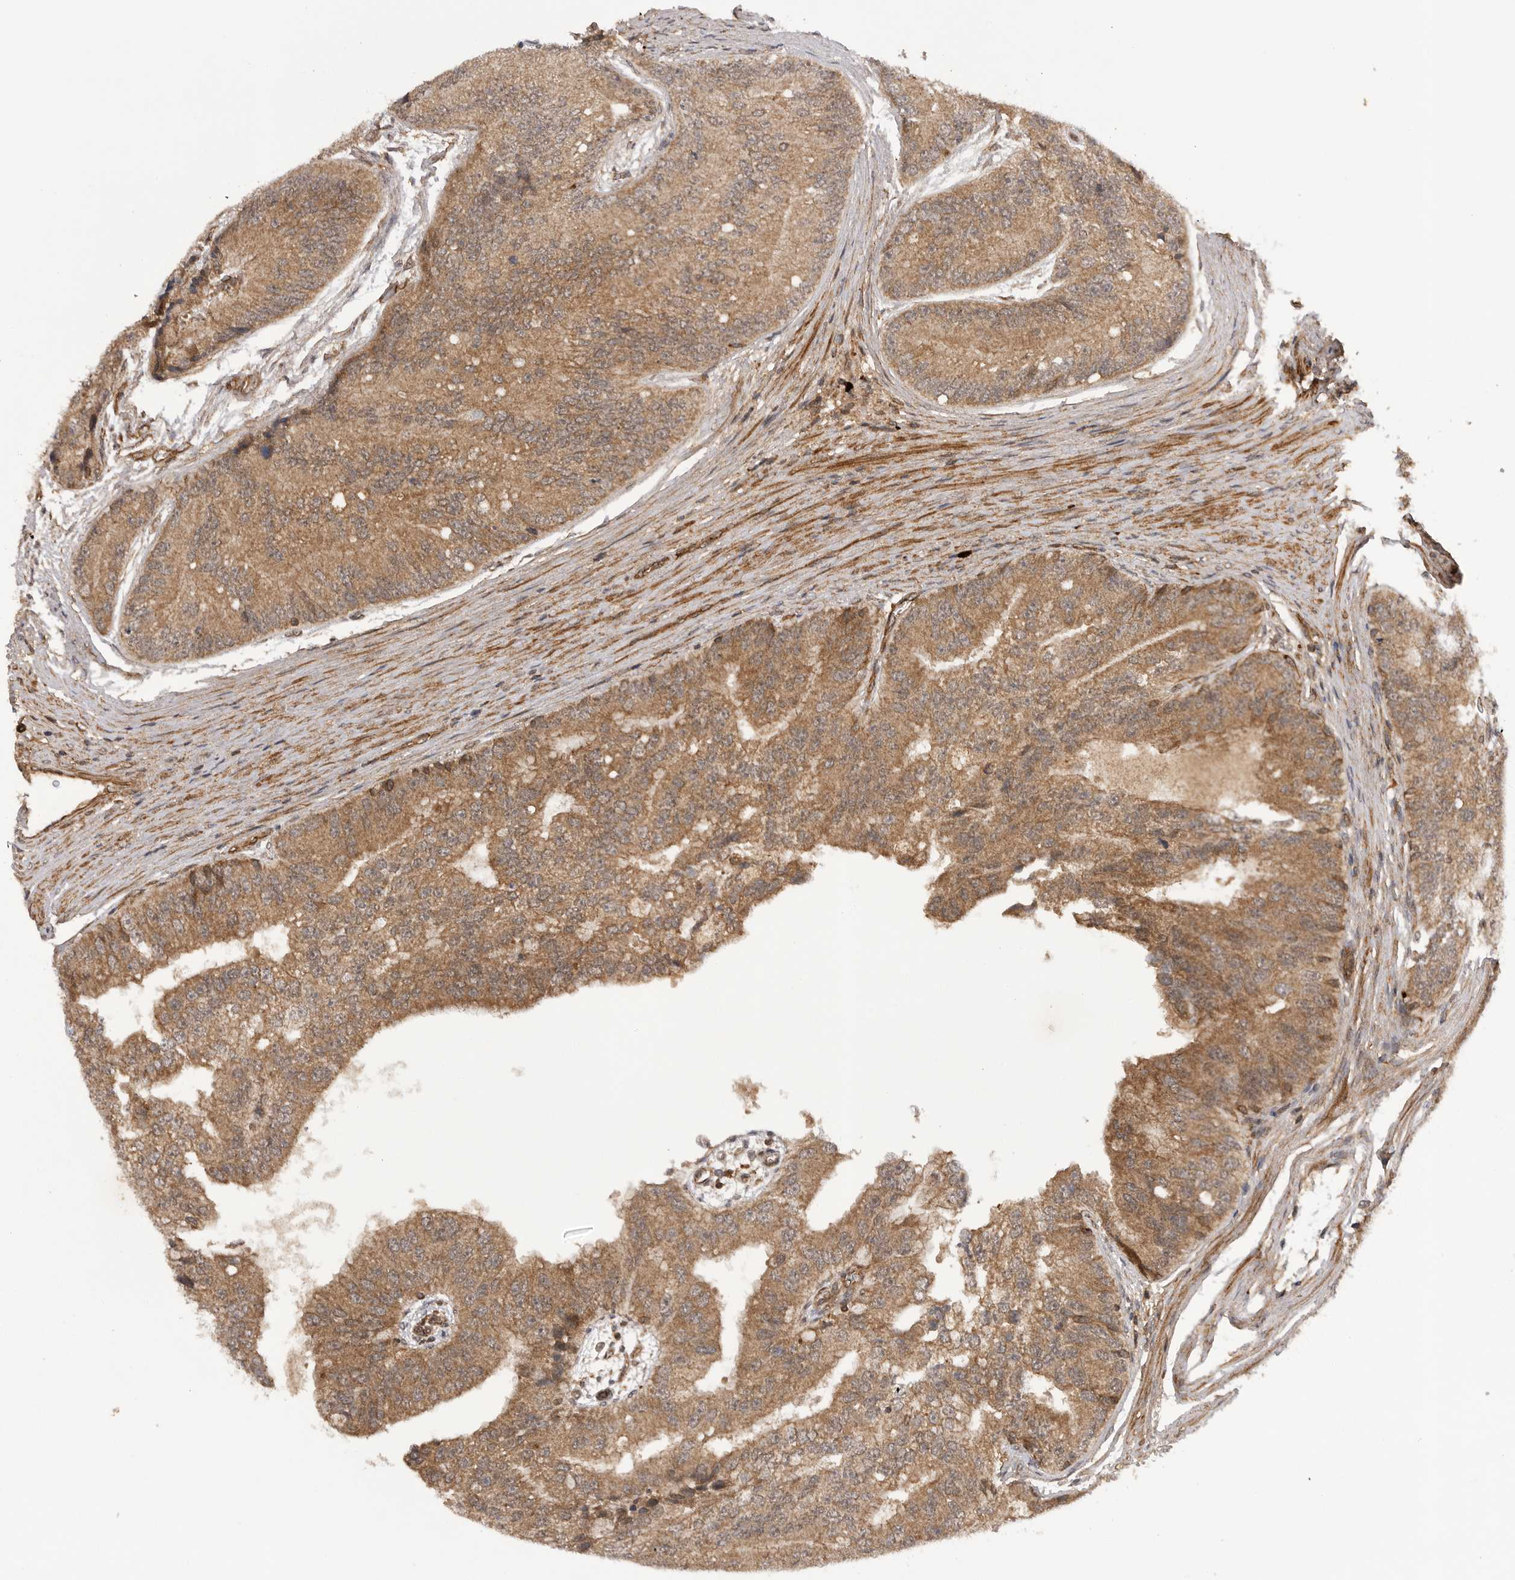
{"staining": {"intensity": "moderate", "quantity": ">75%", "location": "cytoplasmic/membranous"}, "tissue": "prostate cancer", "cell_type": "Tumor cells", "image_type": "cancer", "snomed": [{"axis": "morphology", "description": "Adenocarcinoma, High grade"}, {"axis": "topography", "description": "Prostate"}], "caption": "Immunohistochemical staining of prostate cancer reveals moderate cytoplasmic/membranous protein positivity in approximately >75% of tumor cells.", "gene": "PRDX4", "patient": {"sex": "male", "age": 70}}